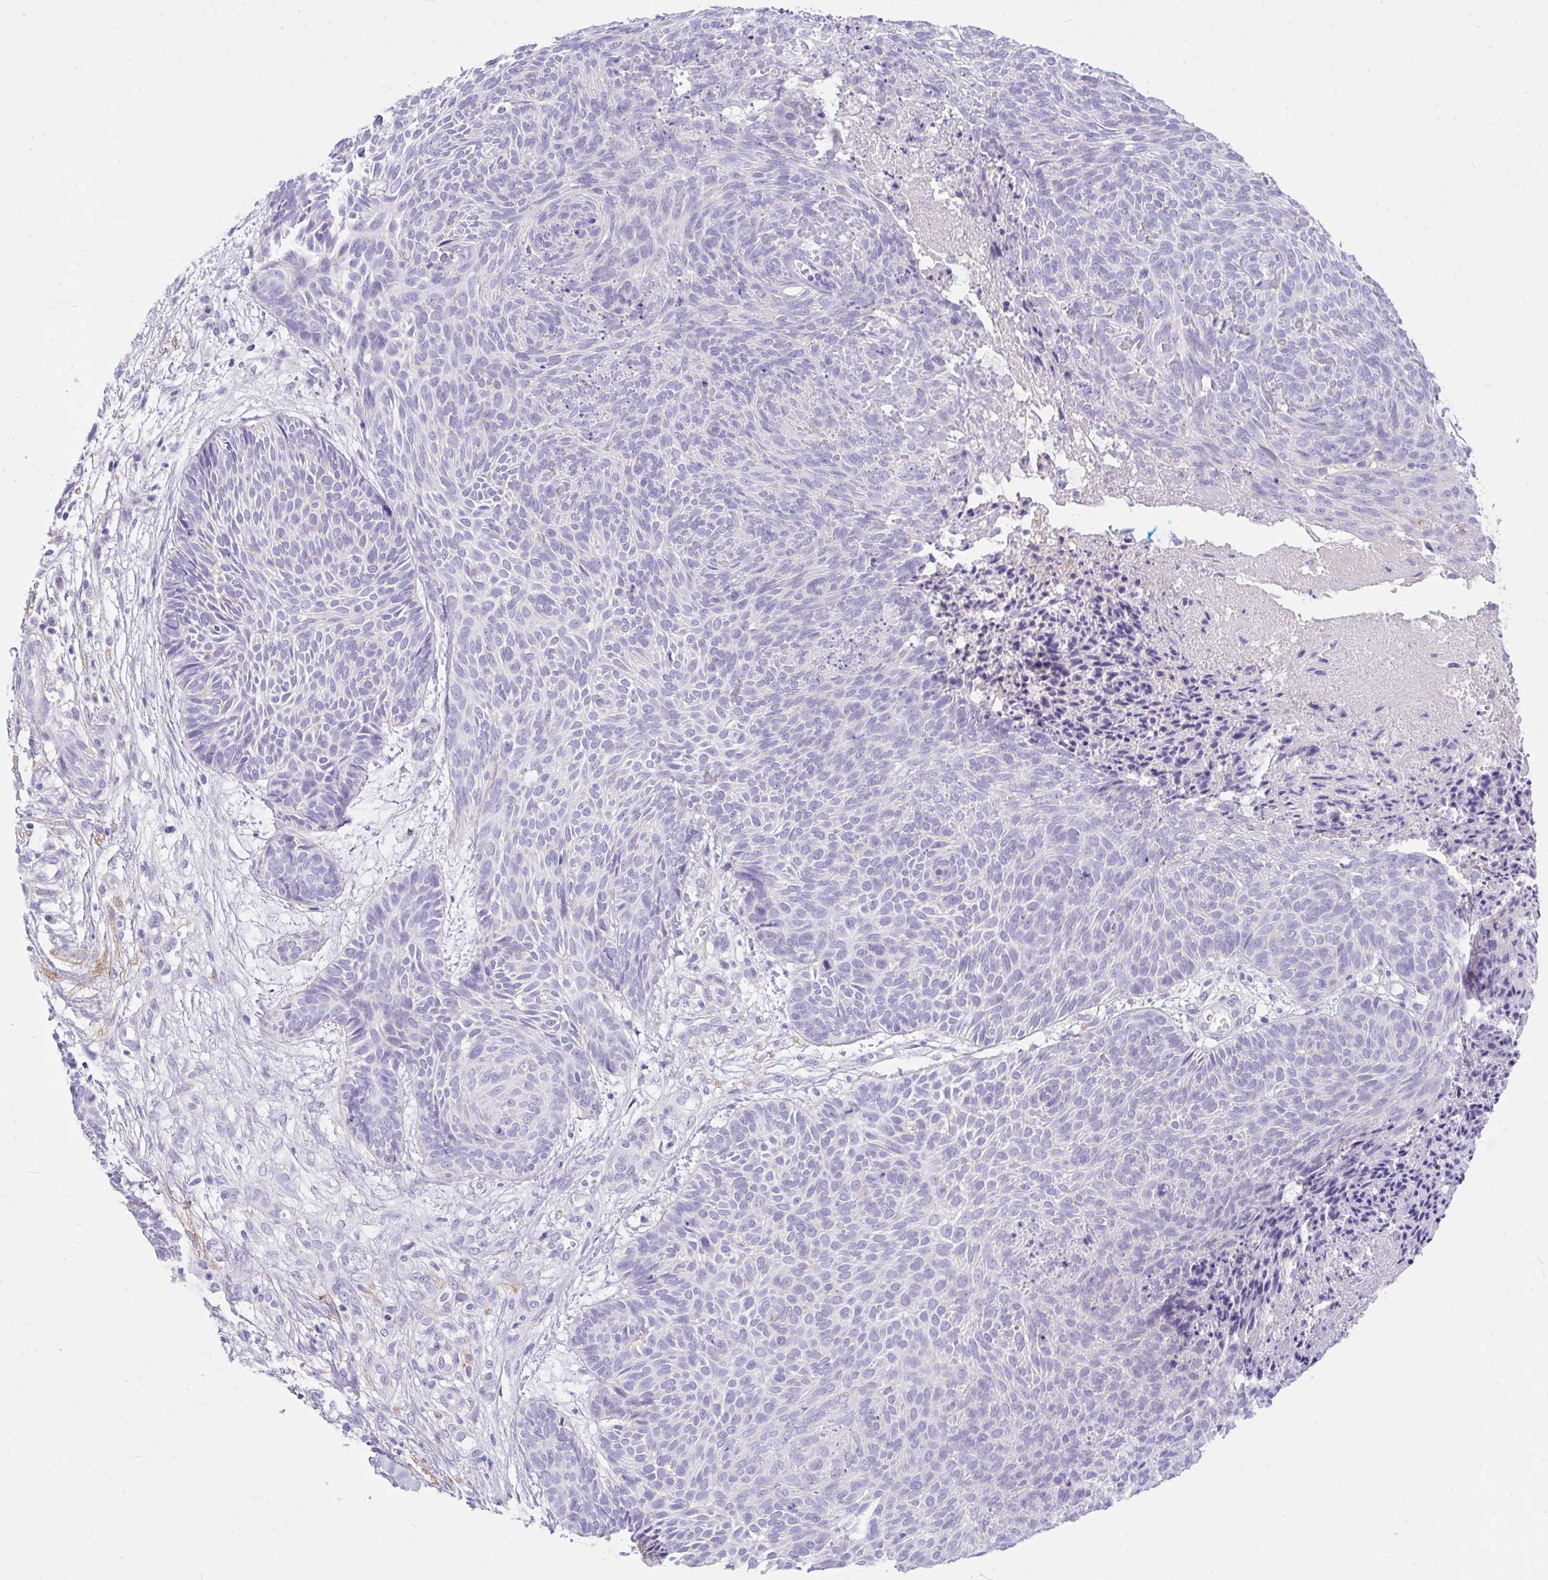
{"staining": {"intensity": "negative", "quantity": "none", "location": "none"}, "tissue": "skin cancer", "cell_type": "Tumor cells", "image_type": "cancer", "snomed": [{"axis": "morphology", "description": "Basal cell carcinoma"}, {"axis": "topography", "description": "Skin"}, {"axis": "topography", "description": "Skin of trunk"}], "caption": "This is an immunohistochemistry micrograph of human basal cell carcinoma (skin). There is no positivity in tumor cells.", "gene": "TLN2", "patient": {"sex": "male", "age": 74}}